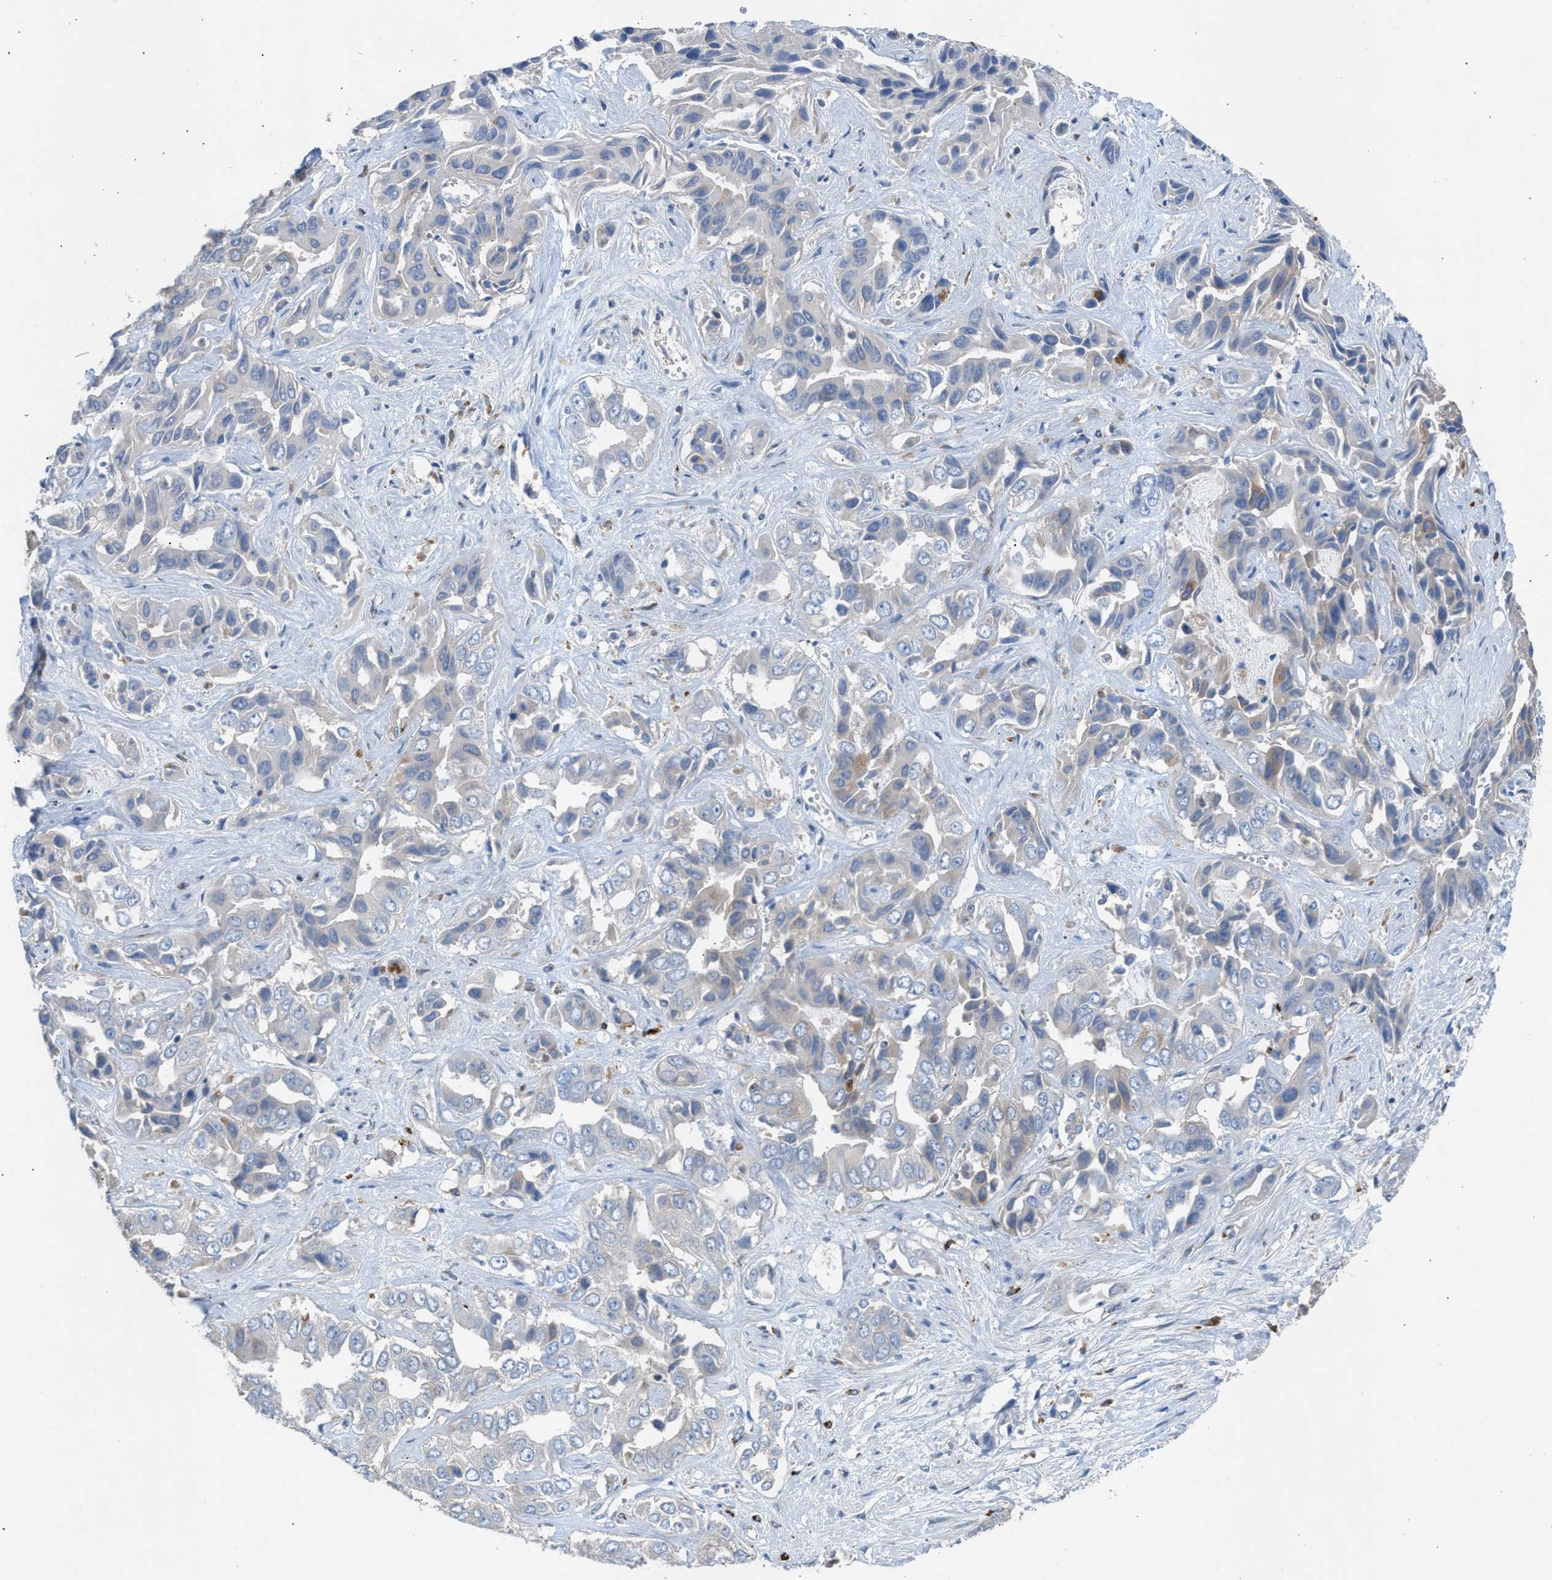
{"staining": {"intensity": "negative", "quantity": "none", "location": "none"}, "tissue": "liver cancer", "cell_type": "Tumor cells", "image_type": "cancer", "snomed": [{"axis": "morphology", "description": "Cholangiocarcinoma"}, {"axis": "topography", "description": "Liver"}], "caption": "Liver cancer was stained to show a protein in brown. There is no significant positivity in tumor cells.", "gene": "AOAH", "patient": {"sex": "female", "age": 52}}